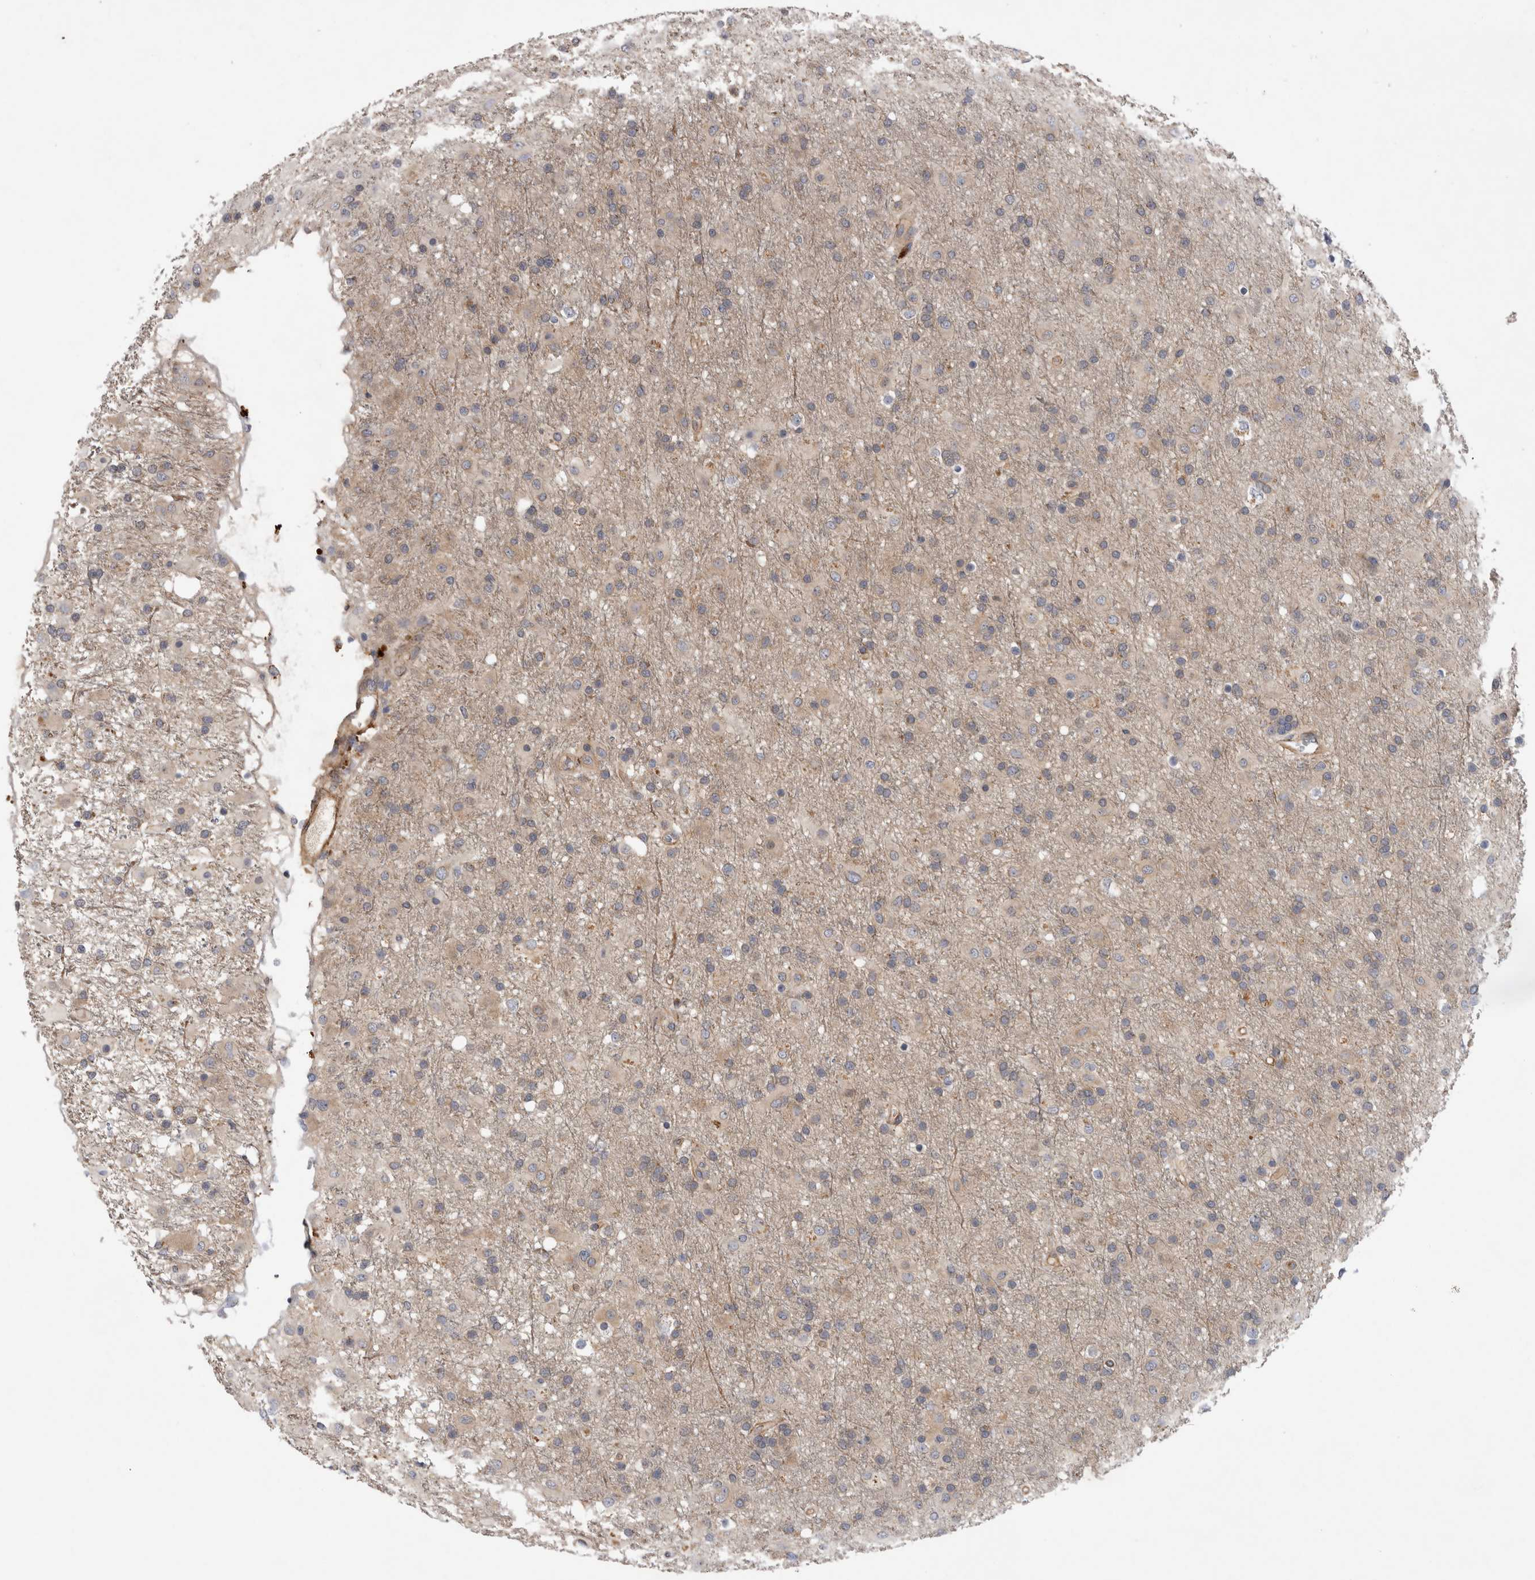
{"staining": {"intensity": "negative", "quantity": "none", "location": "none"}, "tissue": "glioma", "cell_type": "Tumor cells", "image_type": "cancer", "snomed": [{"axis": "morphology", "description": "Glioma, malignant, Low grade"}, {"axis": "topography", "description": "Brain"}], "caption": "High power microscopy image of an immunohistochemistry (IHC) micrograph of malignant glioma (low-grade), revealing no significant expression in tumor cells.", "gene": "ANKFY1", "patient": {"sex": "male", "age": 65}}